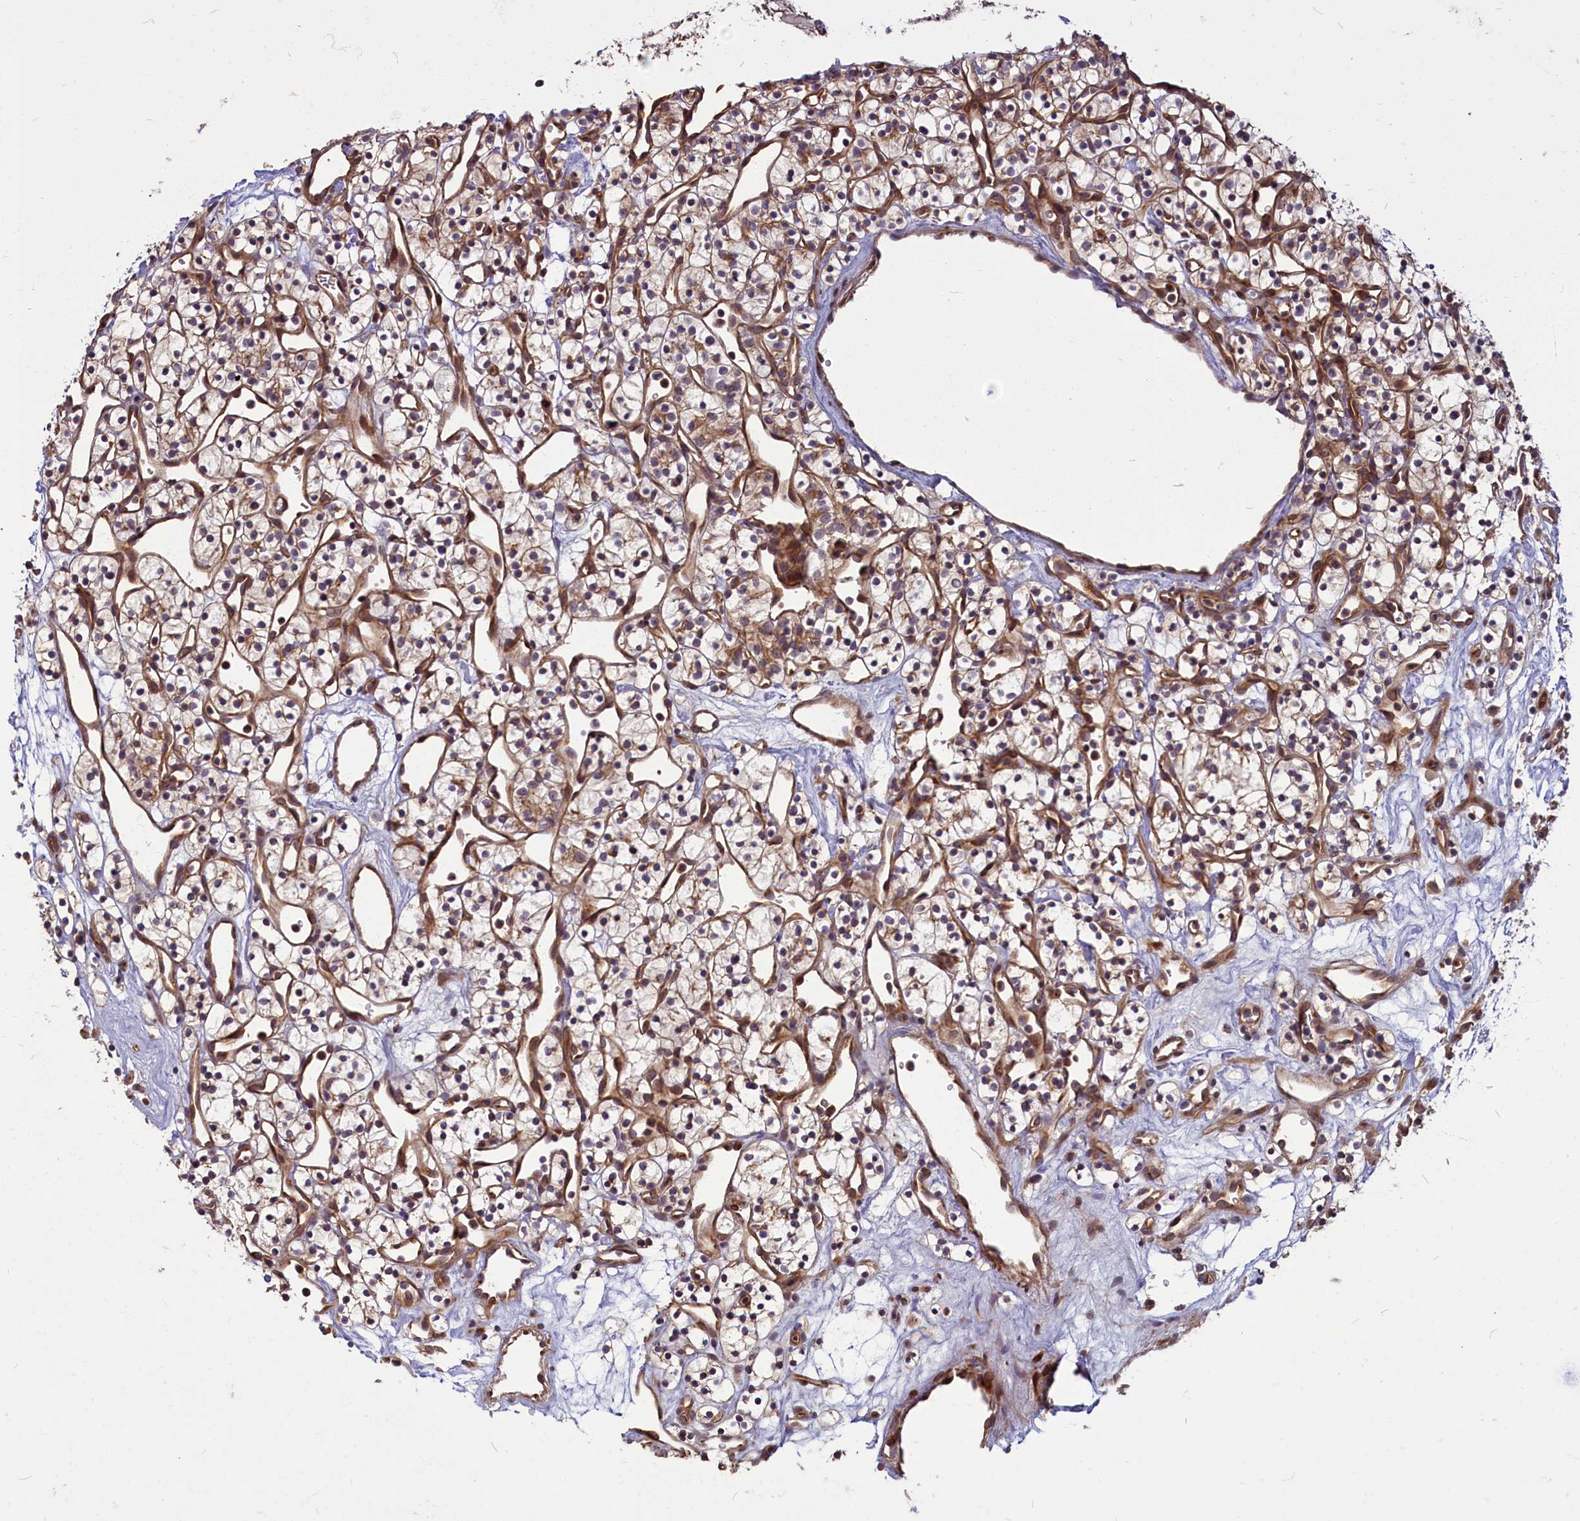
{"staining": {"intensity": "weak", "quantity": "<25%", "location": "cytoplasmic/membranous"}, "tissue": "renal cancer", "cell_type": "Tumor cells", "image_type": "cancer", "snomed": [{"axis": "morphology", "description": "Adenocarcinoma, NOS"}, {"axis": "topography", "description": "Kidney"}], "caption": "Tumor cells are negative for brown protein staining in renal adenocarcinoma.", "gene": "MYCBP", "patient": {"sex": "female", "age": 57}}